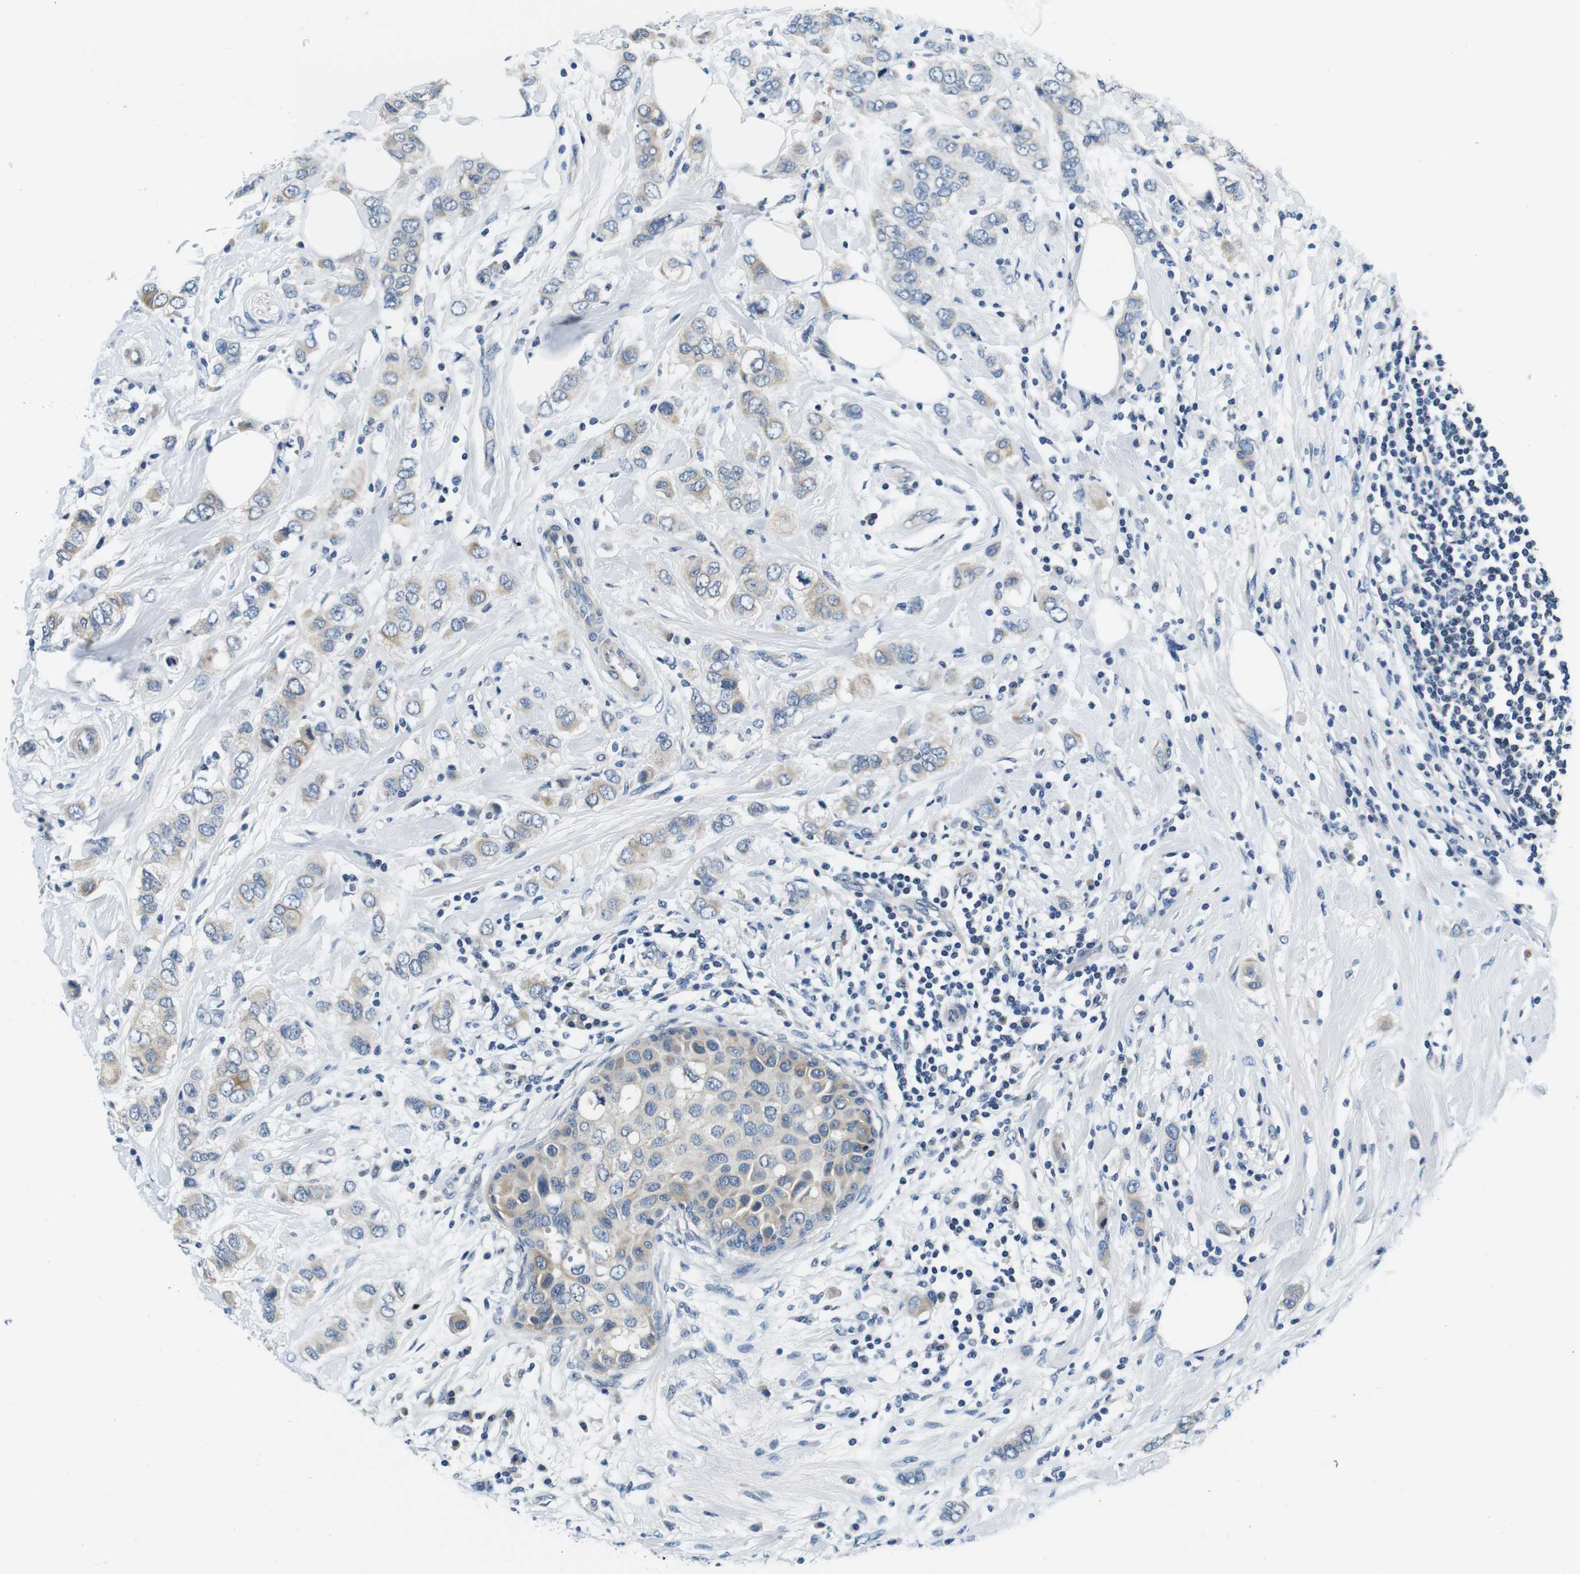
{"staining": {"intensity": "weak", "quantity": ">75%", "location": "cytoplasmic/membranous"}, "tissue": "breast cancer", "cell_type": "Tumor cells", "image_type": "cancer", "snomed": [{"axis": "morphology", "description": "Duct carcinoma"}, {"axis": "topography", "description": "Breast"}], "caption": "Immunohistochemistry (DAB) staining of breast cancer demonstrates weak cytoplasmic/membranous protein positivity in approximately >75% of tumor cells. The staining was performed using DAB (3,3'-diaminobenzidine), with brown indicating positive protein expression. Nuclei are stained blue with hematoxylin.", "gene": "DTNA", "patient": {"sex": "female", "age": 50}}